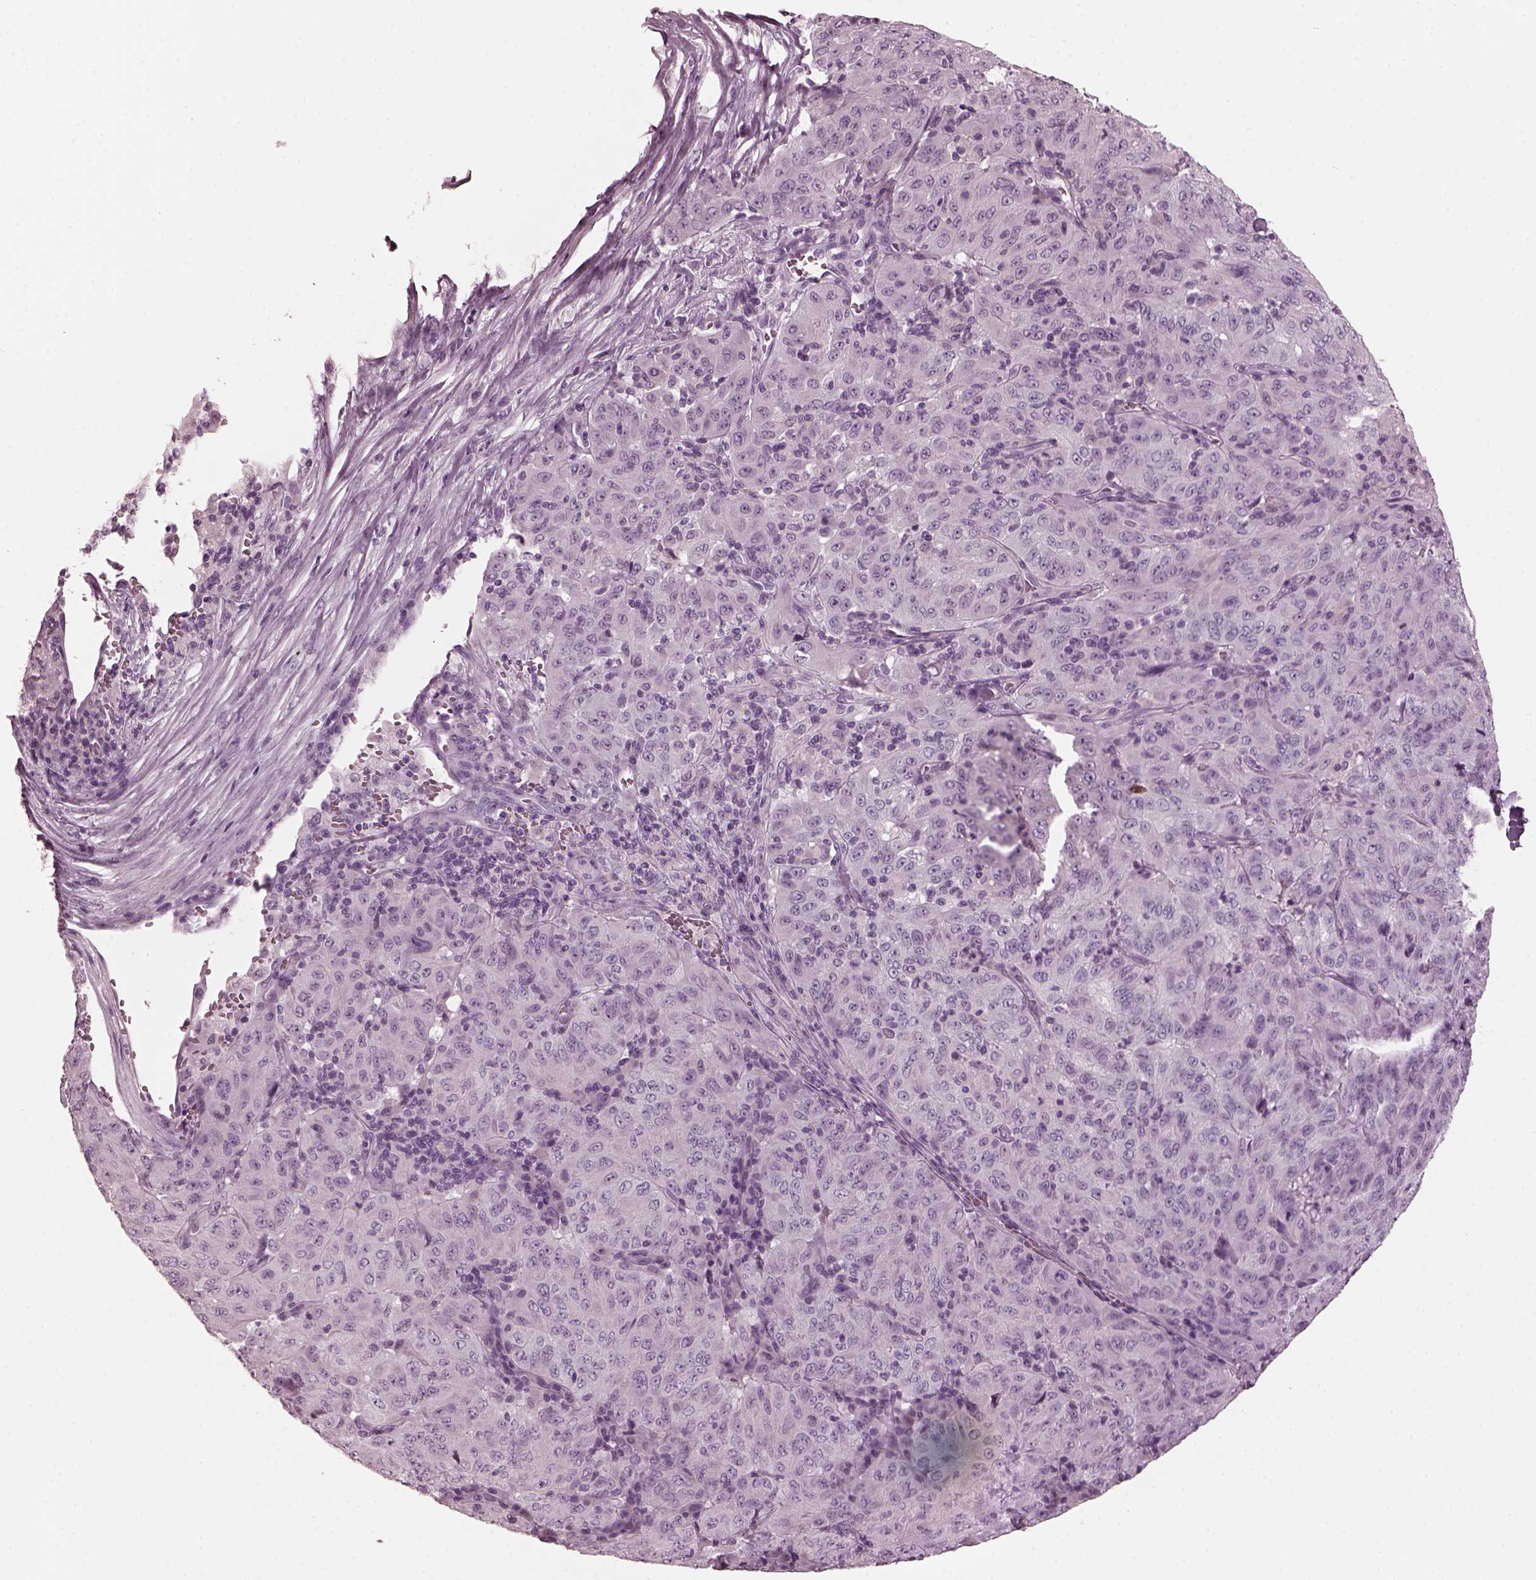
{"staining": {"intensity": "negative", "quantity": "none", "location": "none"}, "tissue": "pancreatic cancer", "cell_type": "Tumor cells", "image_type": "cancer", "snomed": [{"axis": "morphology", "description": "Adenocarcinoma, NOS"}, {"axis": "topography", "description": "Pancreas"}], "caption": "Human pancreatic cancer stained for a protein using IHC reveals no staining in tumor cells.", "gene": "RCVRN", "patient": {"sex": "male", "age": 63}}